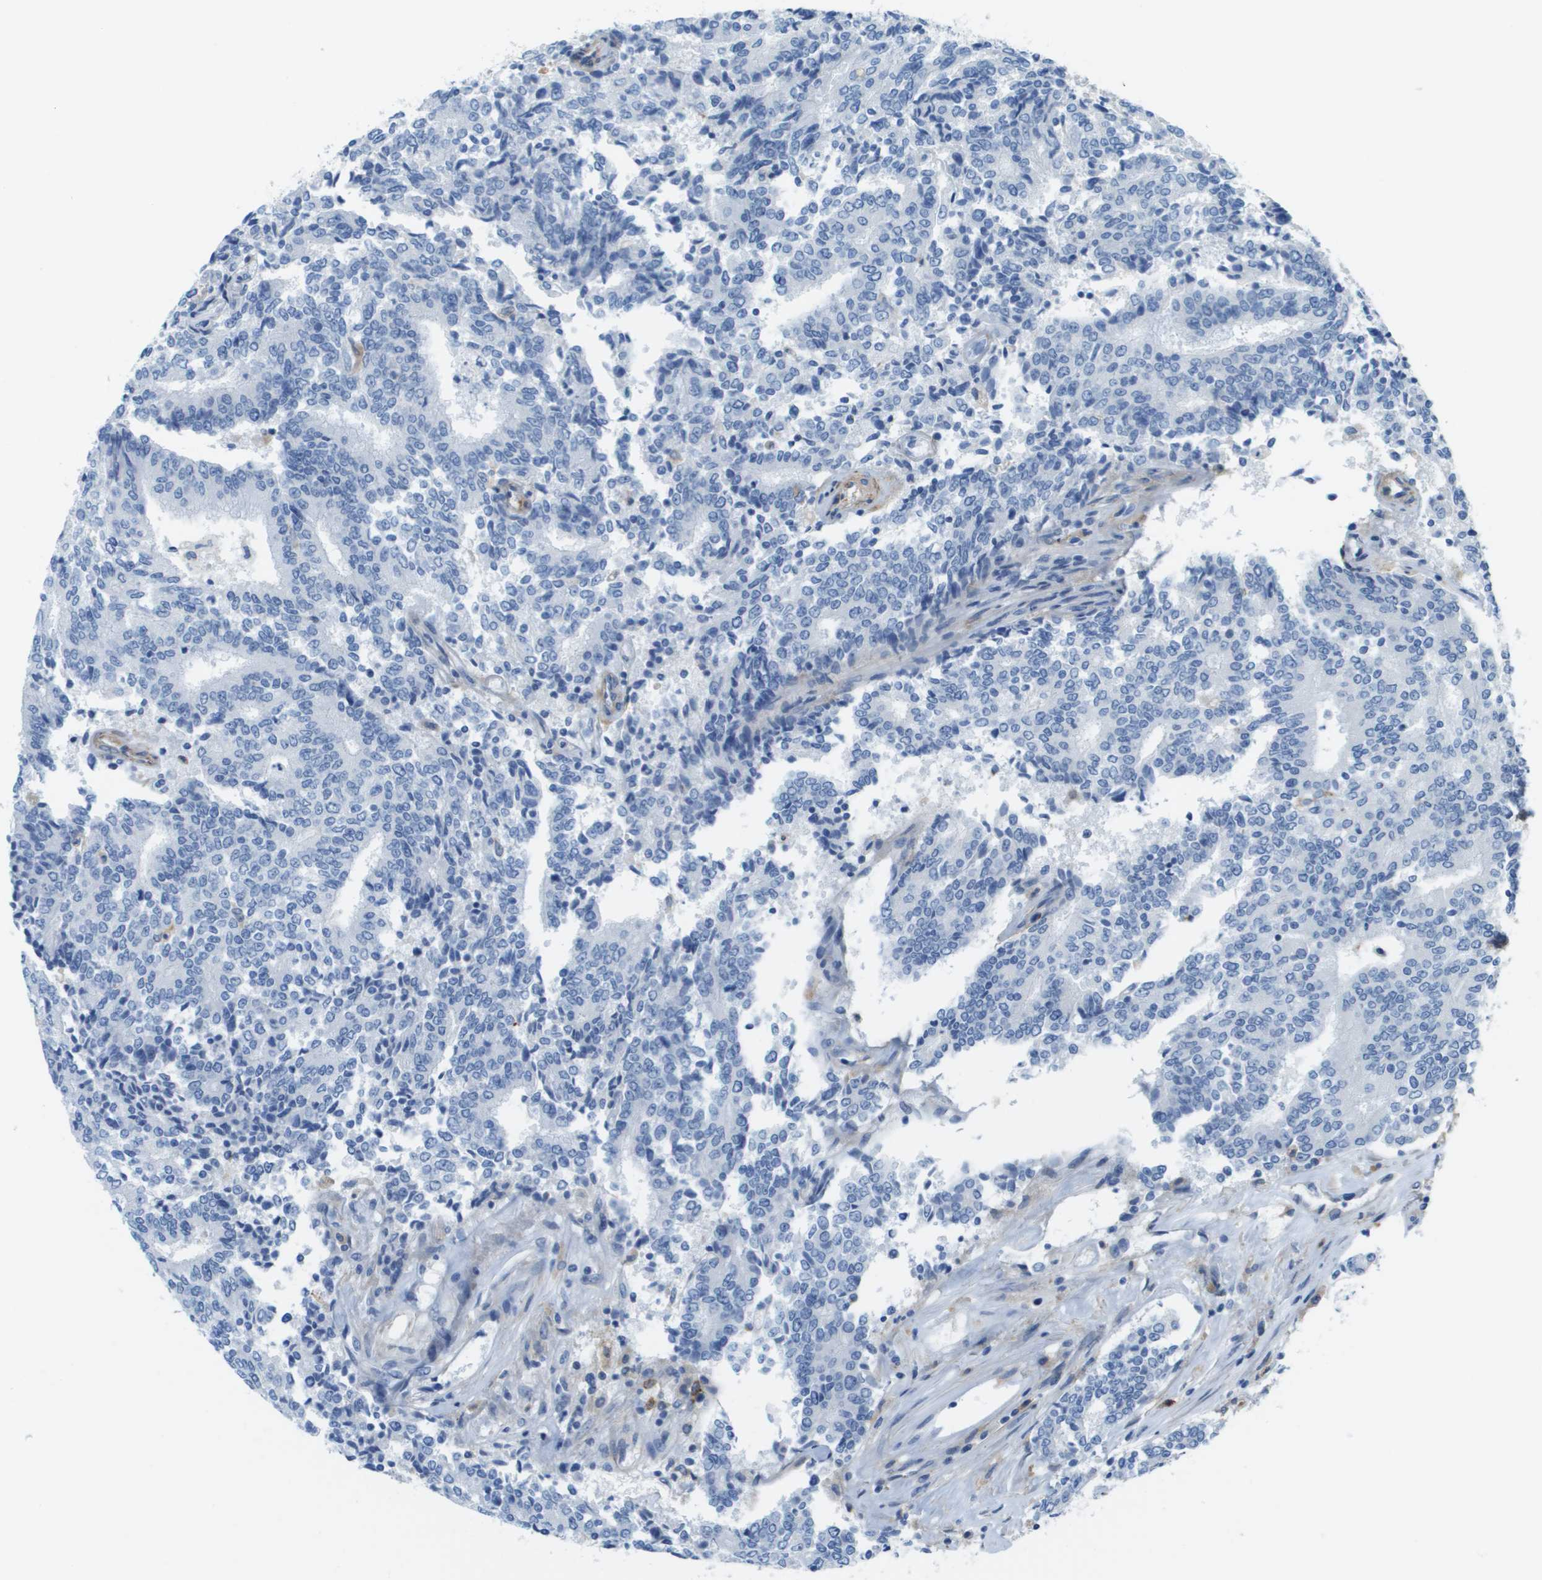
{"staining": {"intensity": "negative", "quantity": "none", "location": "none"}, "tissue": "prostate cancer", "cell_type": "Tumor cells", "image_type": "cancer", "snomed": [{"axis": "morphology", "description": "Normal tissue, NOS"}, {"axis": "morphology", "description": "Adenocarcinoma, High grade"}, {"axis": "topography", "description": "Prostate"}, {"axis": "topography", "description": "Seminal veicle"}], "caption": "Tumor cells are negative for brown protein staining in high-grade adenocarcinoma (prostate). The staining is performed using DAB brown chromogen with nuclei counter-stained in using hematoxylin.", "gene": "ZBTB43", "patient": {"sex": "male", "age": 55}}